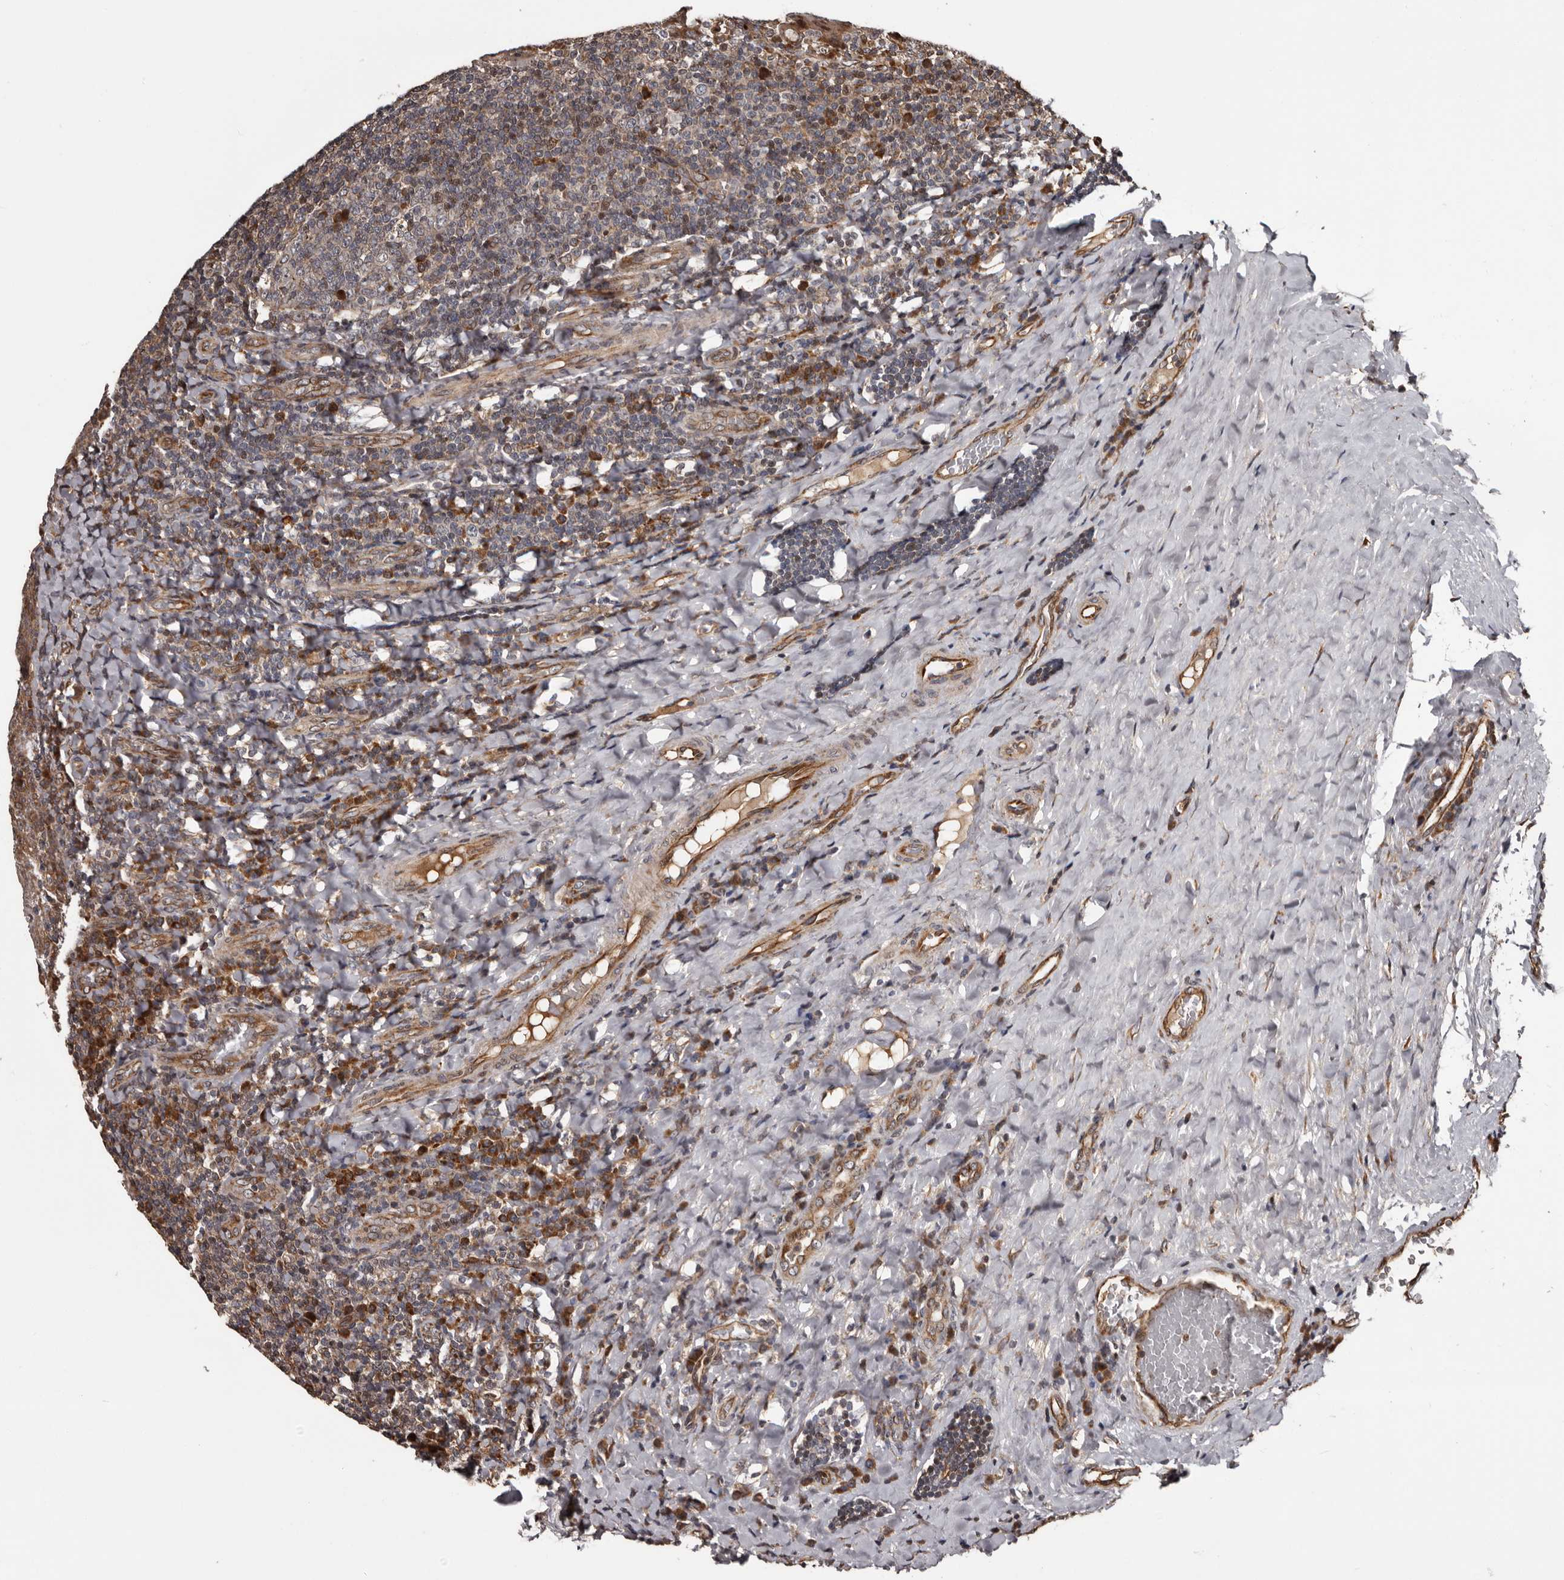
{"staining": {"intensity": "moderate", "quantity": "<25%", "location": "cytoplasmic/membranous,nuclear"}, "tissue": "tonsil", "cell_type": "Germinal center cells", "image_type": "normal", "snomed": [{"axis": "morphology", "description": "Normal tissue, NOS"}, {"axis": "topography", "description": "Tonsil"}], "caption": "The micrograph exhibits staining of unremarkable tonsil, revealing moderate cytoplasmic/membranous,nuclear protein expression (brown color) within germinal center cells.", "gene": "SERTAD4", "patient": {"sex": "male", "age": 17}}